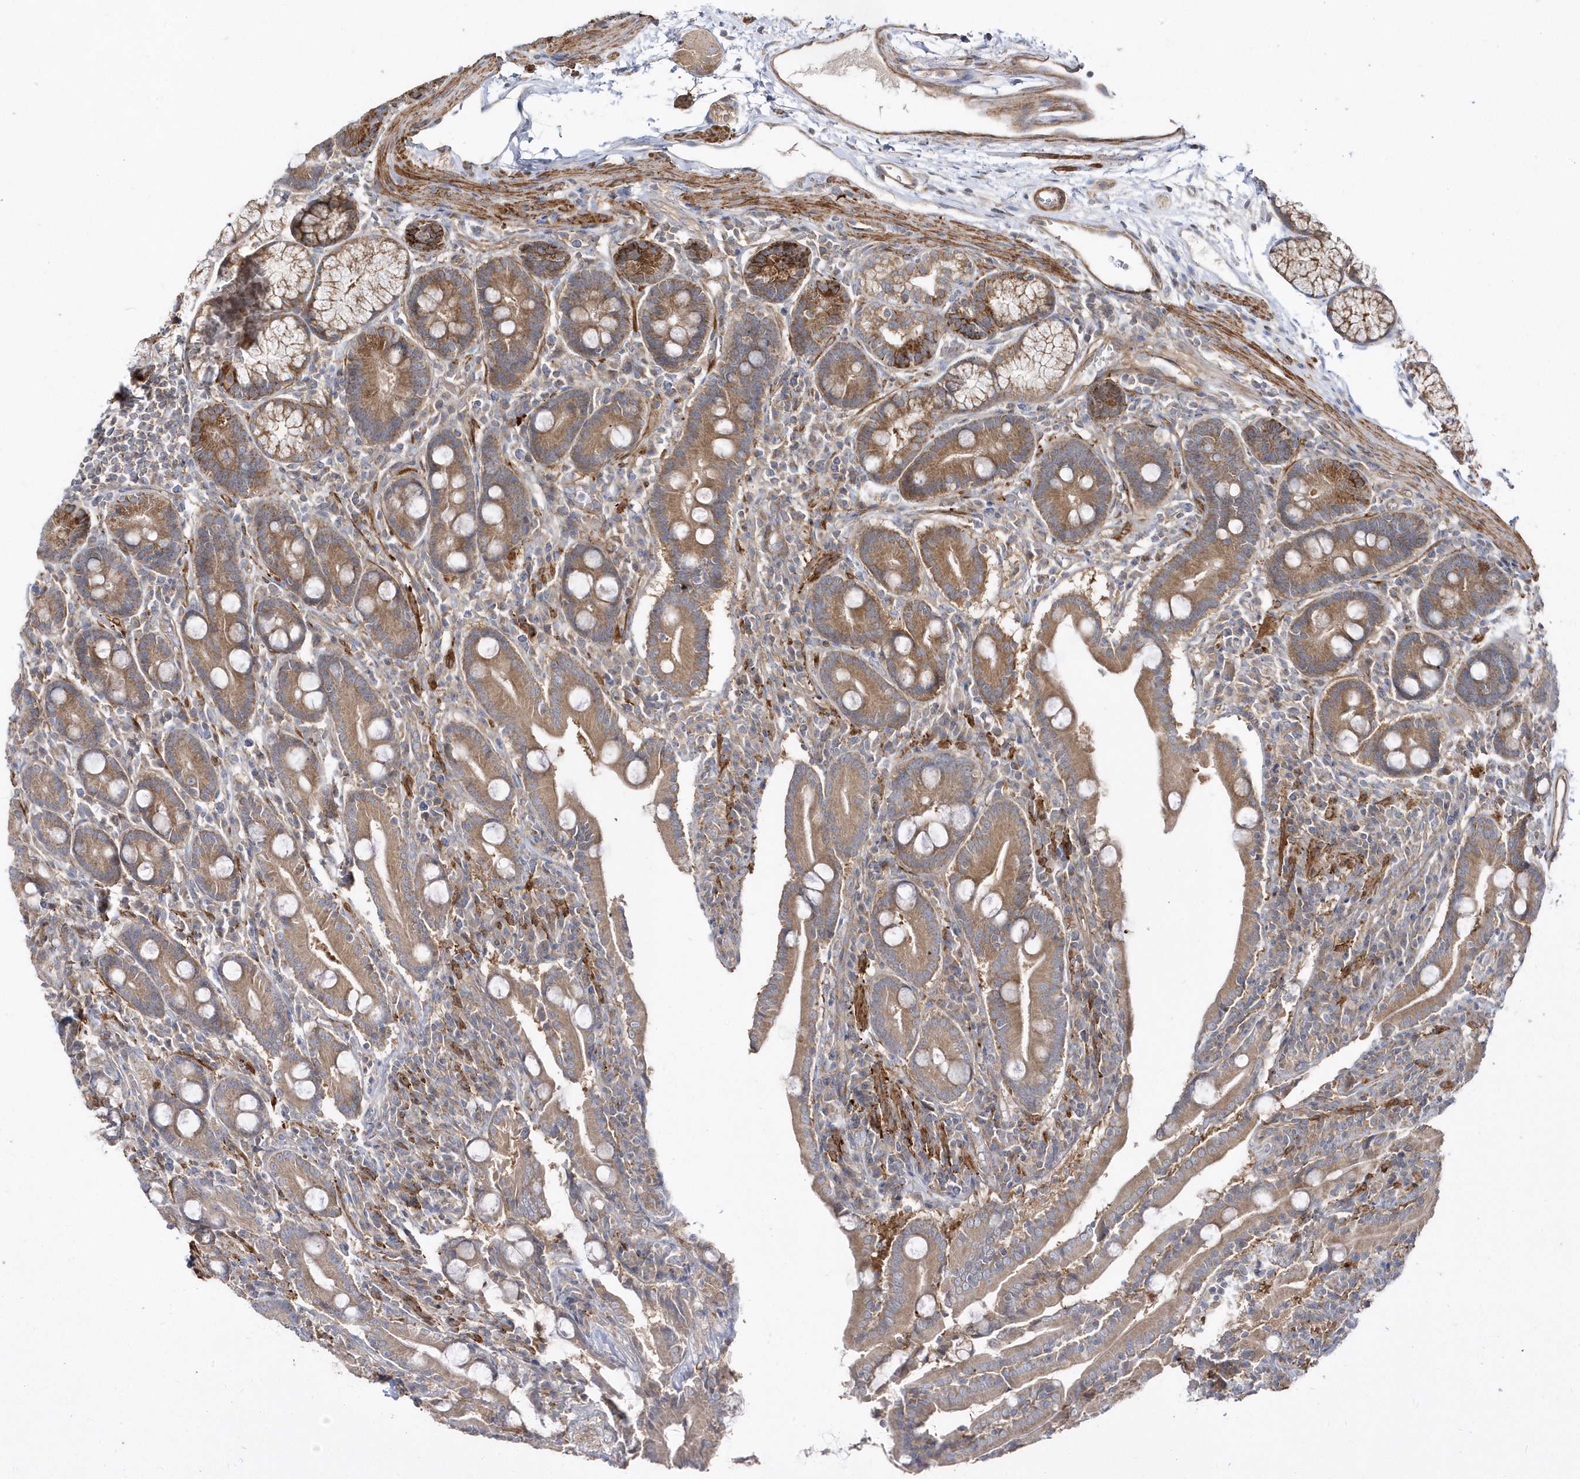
{"staining": {"intensity": "moderate", "quantity": ">75%", "location": "cytoplasmic/membranous"}, "tissue": "duodenum", "cell_type": "Glandular cells", "image_type": "normal", "snomed": [{"axis": "morphology", "description": "Normal tissue, NOS"}, {"axis": "topography", "description": "Duodenum"}], "caption": "Immunohistochemical staining of benign human duodenum shows moderate cytoplasmic/membranous protein expression in approximately >75% of glandular cells. Nuclei are stained in blue.", "gene": "LEXM", "patient": {"sex": "male", "age": 35}}